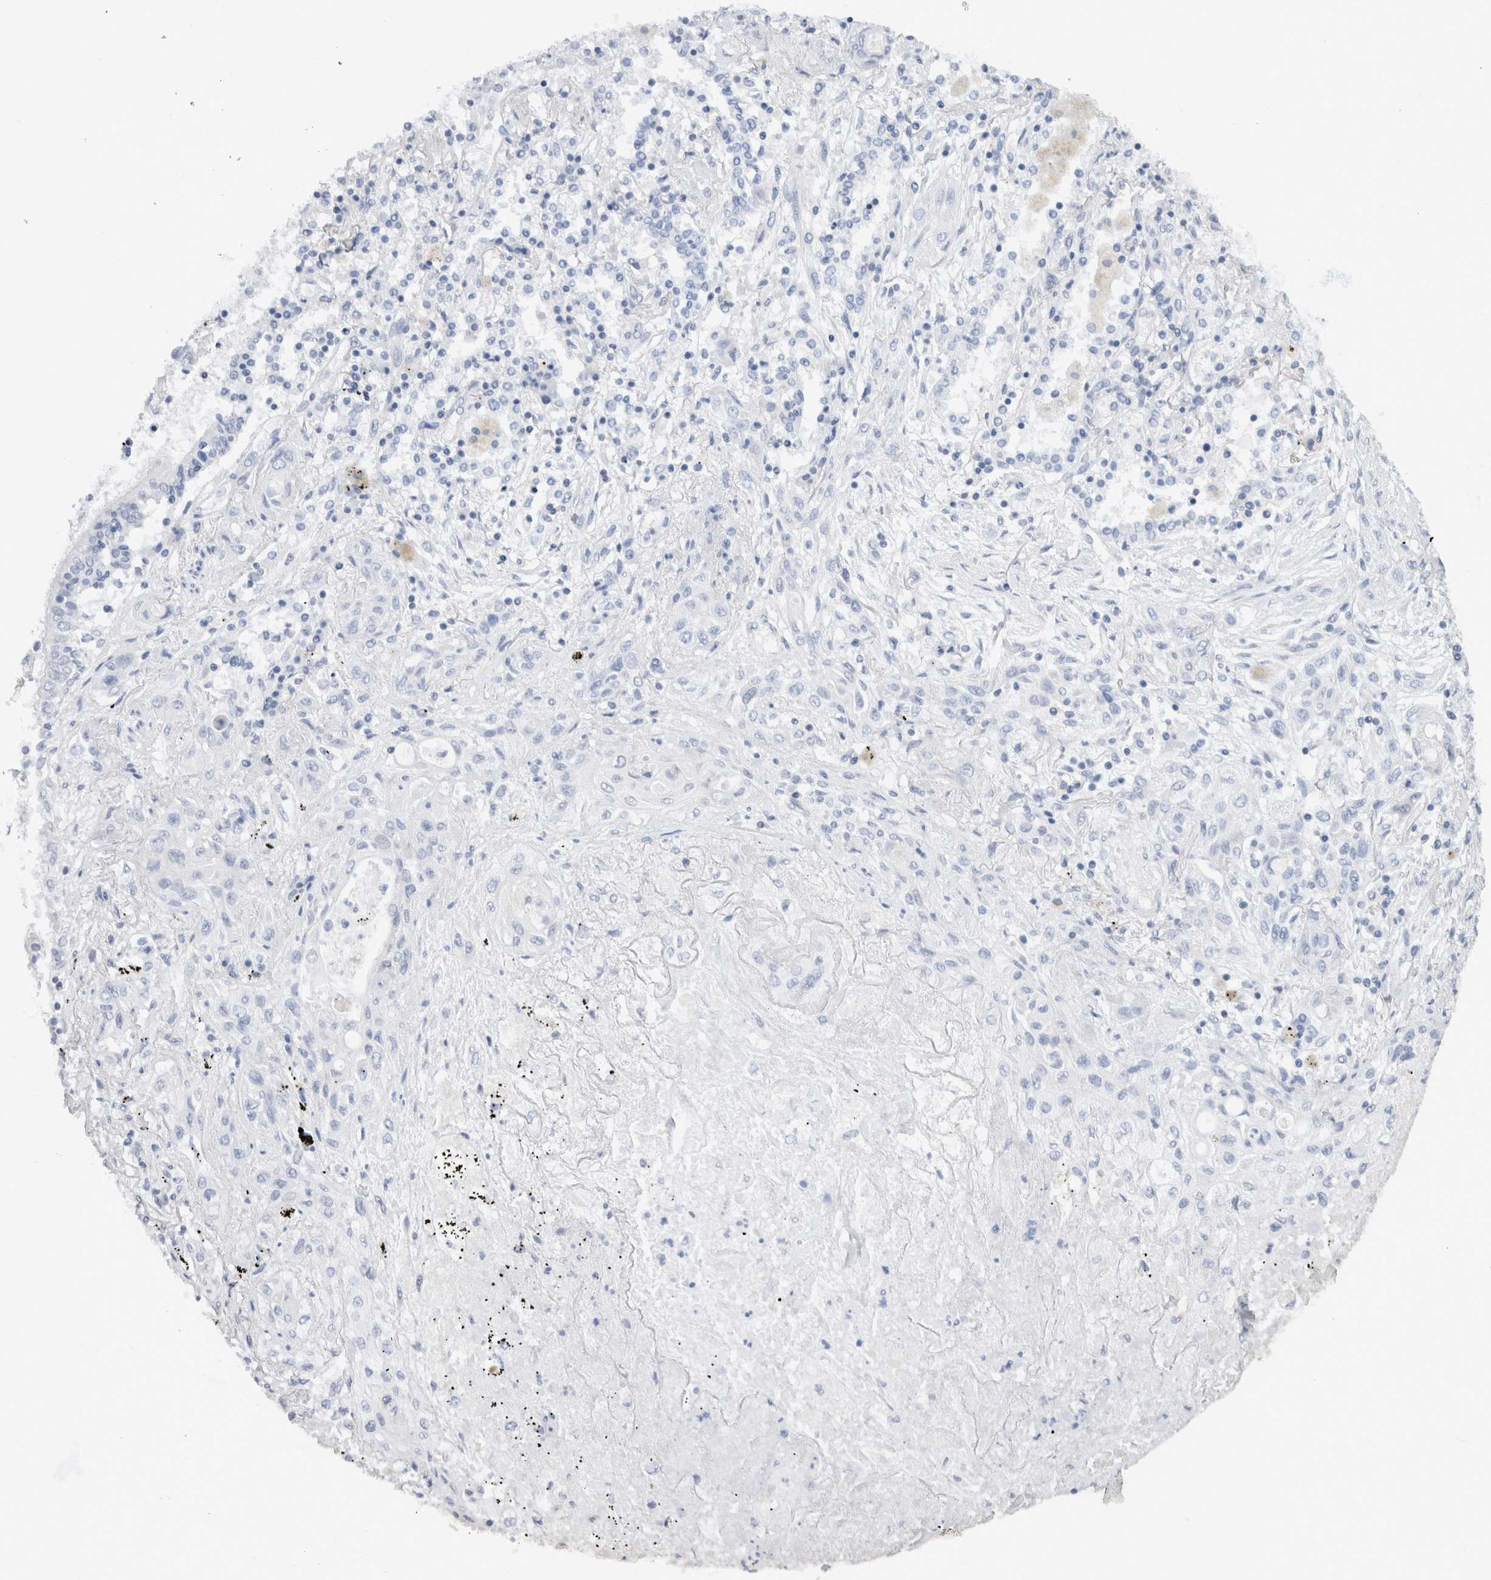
{"staining": {"intensity": "negative", "quantity": "none", "location": "none"}, "tissue": "lung cancer", "cell_type": "Tumor cells", "image_type": "cancer", "snomed": [{"axis": "morphology", "description": "Squamous cell carcinoma, NOS"}, {"axis": "topography", "description": "Lung"}], "caption": "This is an immunohistochemistry histopathology image of lung squamous cell carcinoma. There is no expression in tumor cells.", "gene": "C9orf50", "patient": {"sex": "female", "age": 47}}